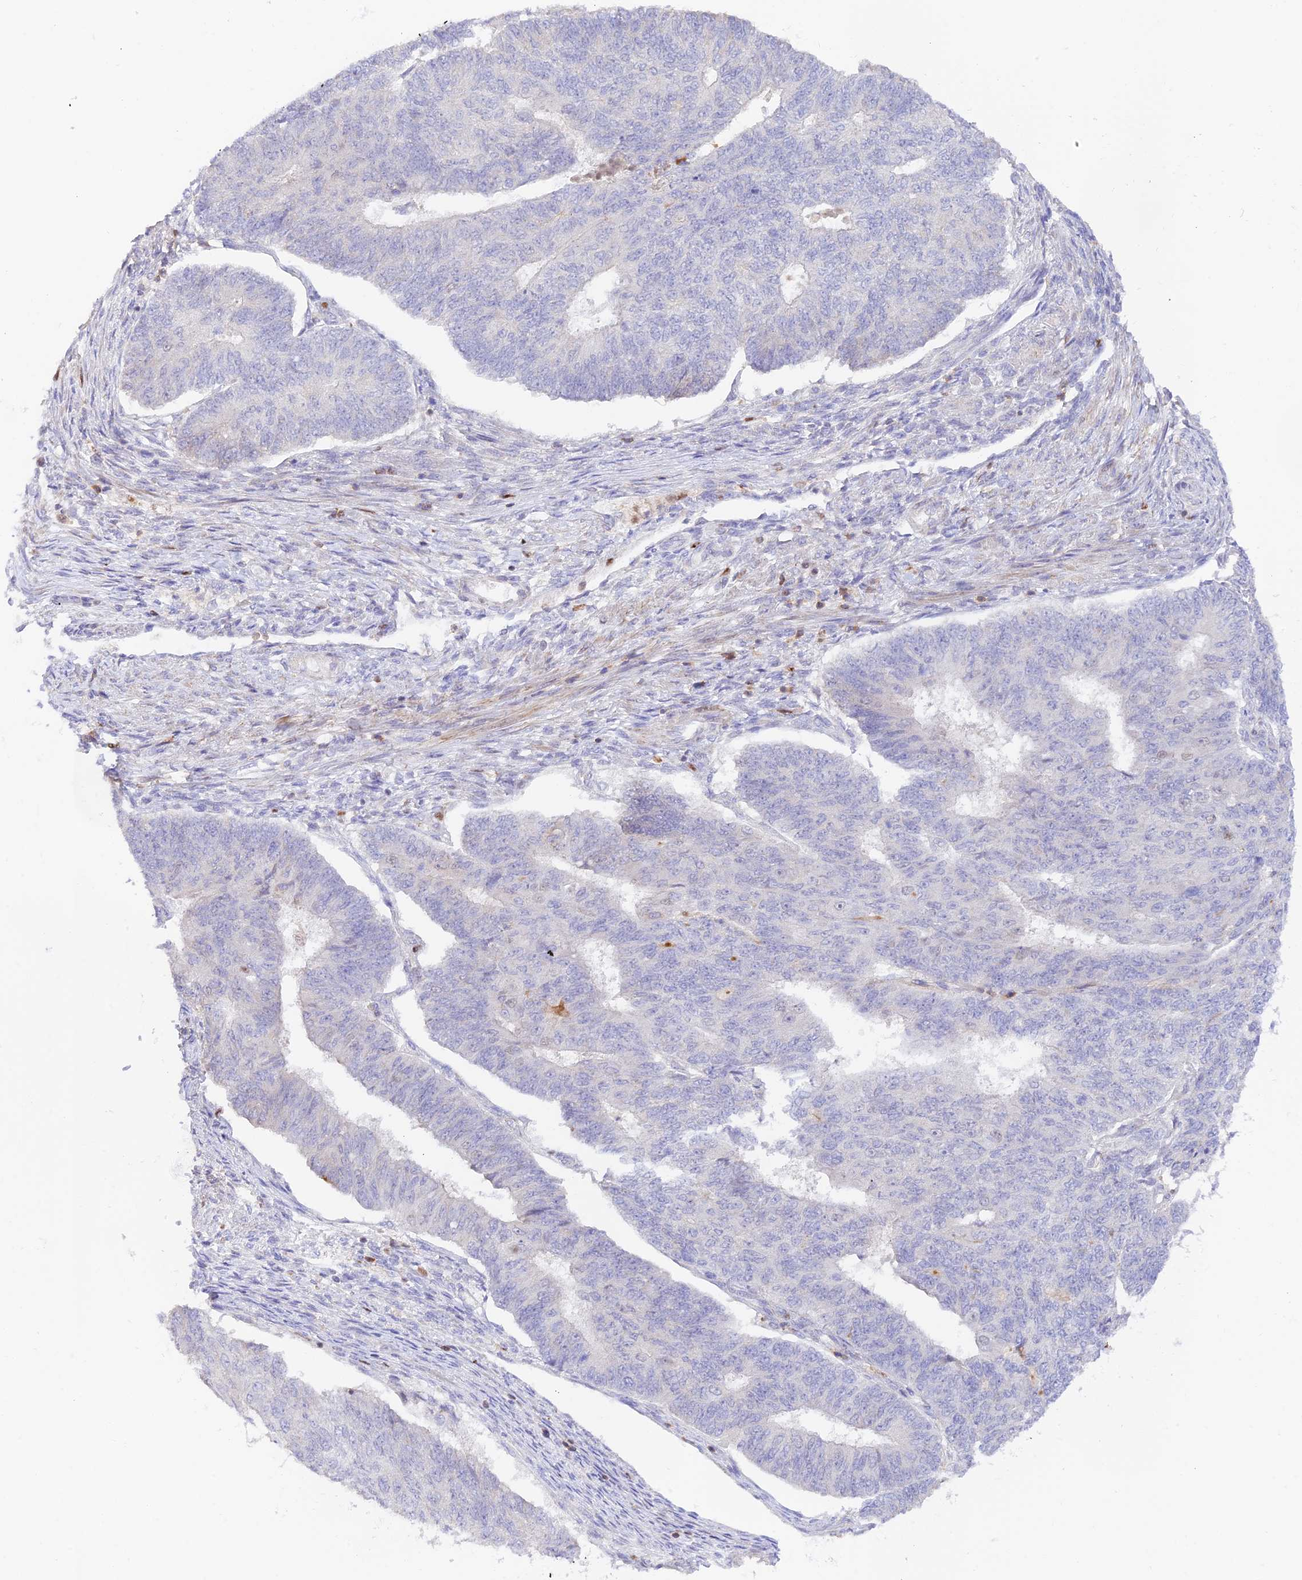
{"staining": {"intensity": "negative", "quantity": "none", "location": "none"}, "tissue": "endometrial cancer", "cell_type": "Tumor cells", "image_type": "cancer", "snomed": [{"axis": "morphology", "description": "Adenocarcinoma, NOS"}, {"axis": "topography", "description": "Endometrium"}], "caption": "The photomicrograph shows no staining of tumor cells in endometrial cancer. (Immunohistochemistry, brightfield microscopy, high magnification).", "gene": "DENND1C", "patient": {"sex": "female", "age": 32}}